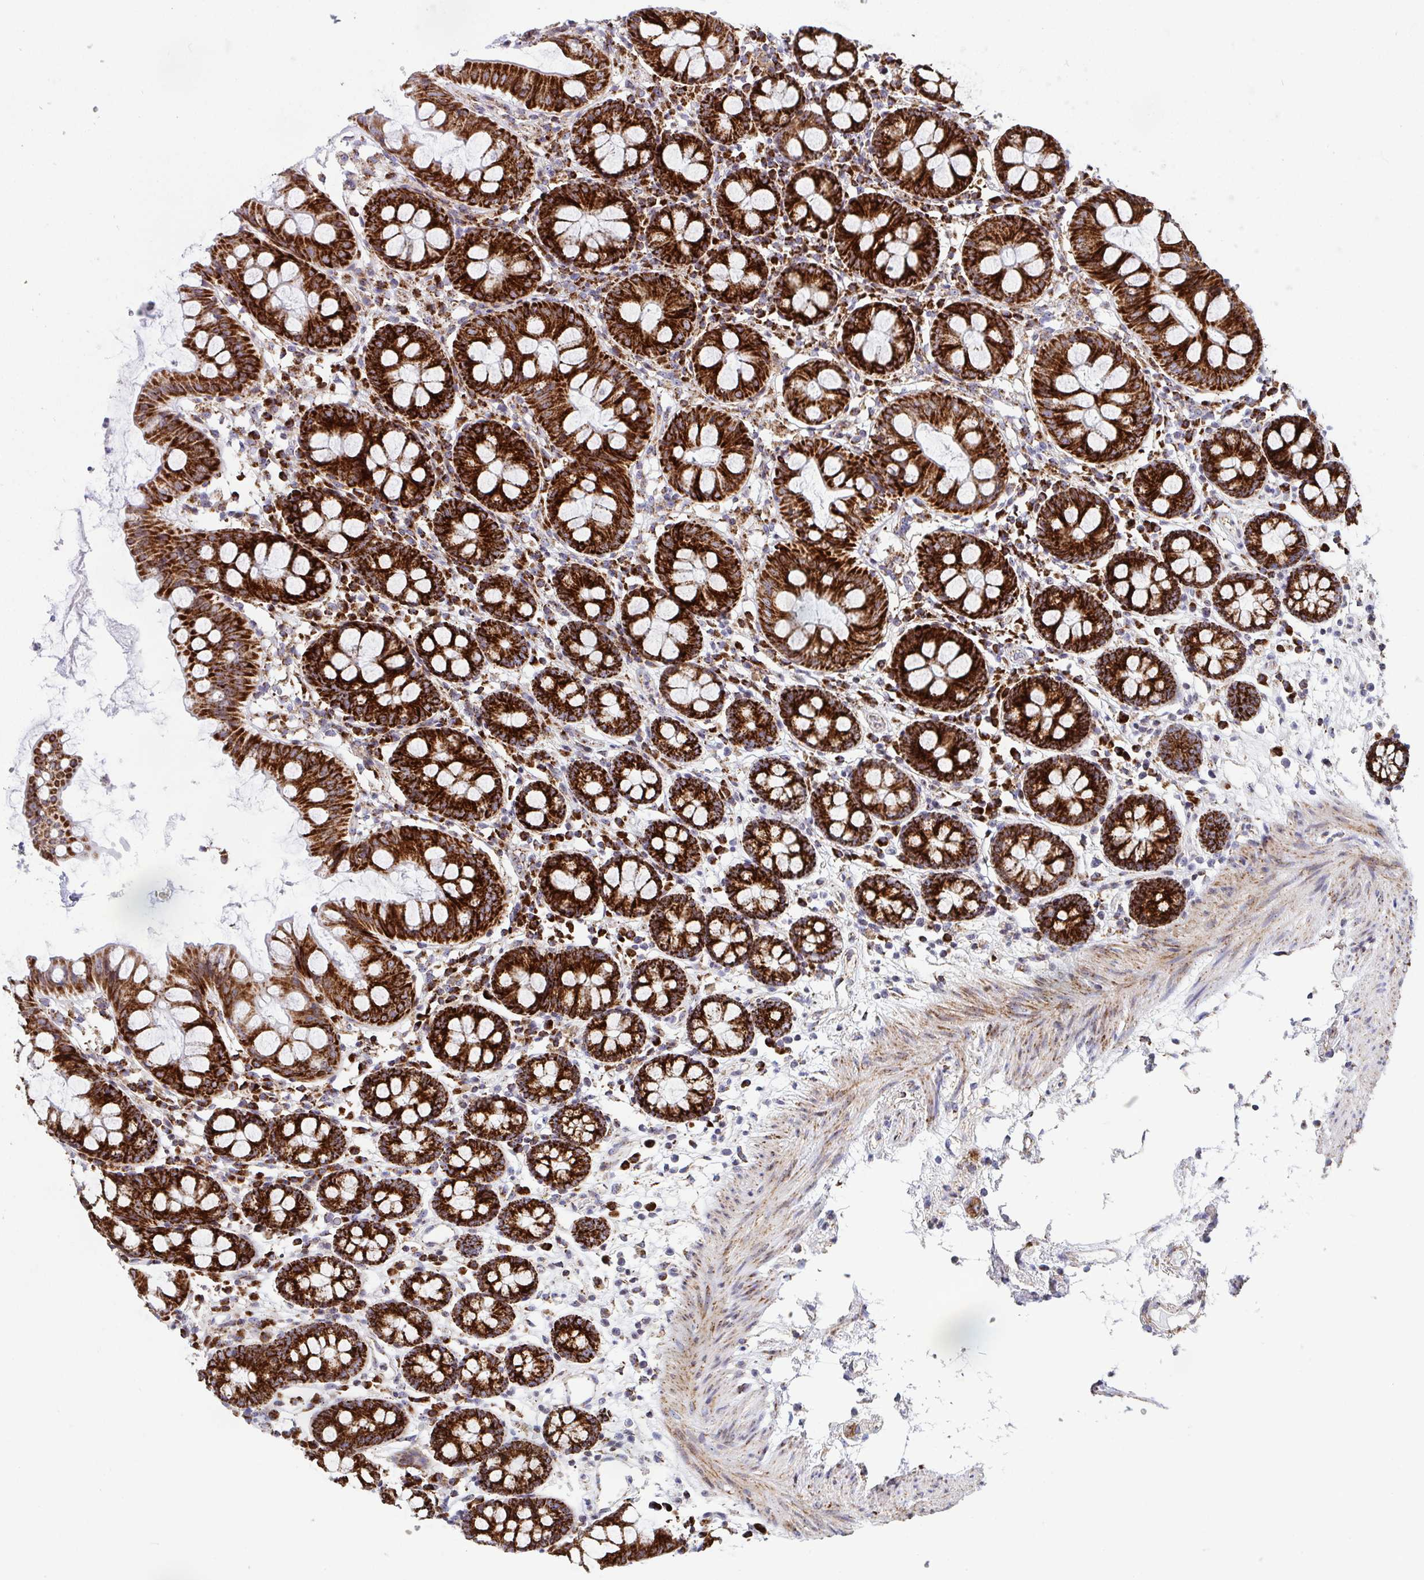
{"staining": {"intensity": "moderate", "quantity": ">75%", "location": "cytoplasmic/membranous"}, "tissue": "colon", "cell_type": "Endothelial cells", "image_type": "normal", "snomed": [{"axis": "morphology", "description": "Normal tissue, NOS"}, {"axis": "topography", "description": "Colon"}], "caption": "Immunohistochemistry histopathology image of unremarkable colon stained for a protein (brown), which displays medium levels of moderate cytoplasmic/membranous positivity in approximately >75% of endothelial cells.", "gene": "ATP5MJ", "patient": {"sex": "female", "age": 84}}